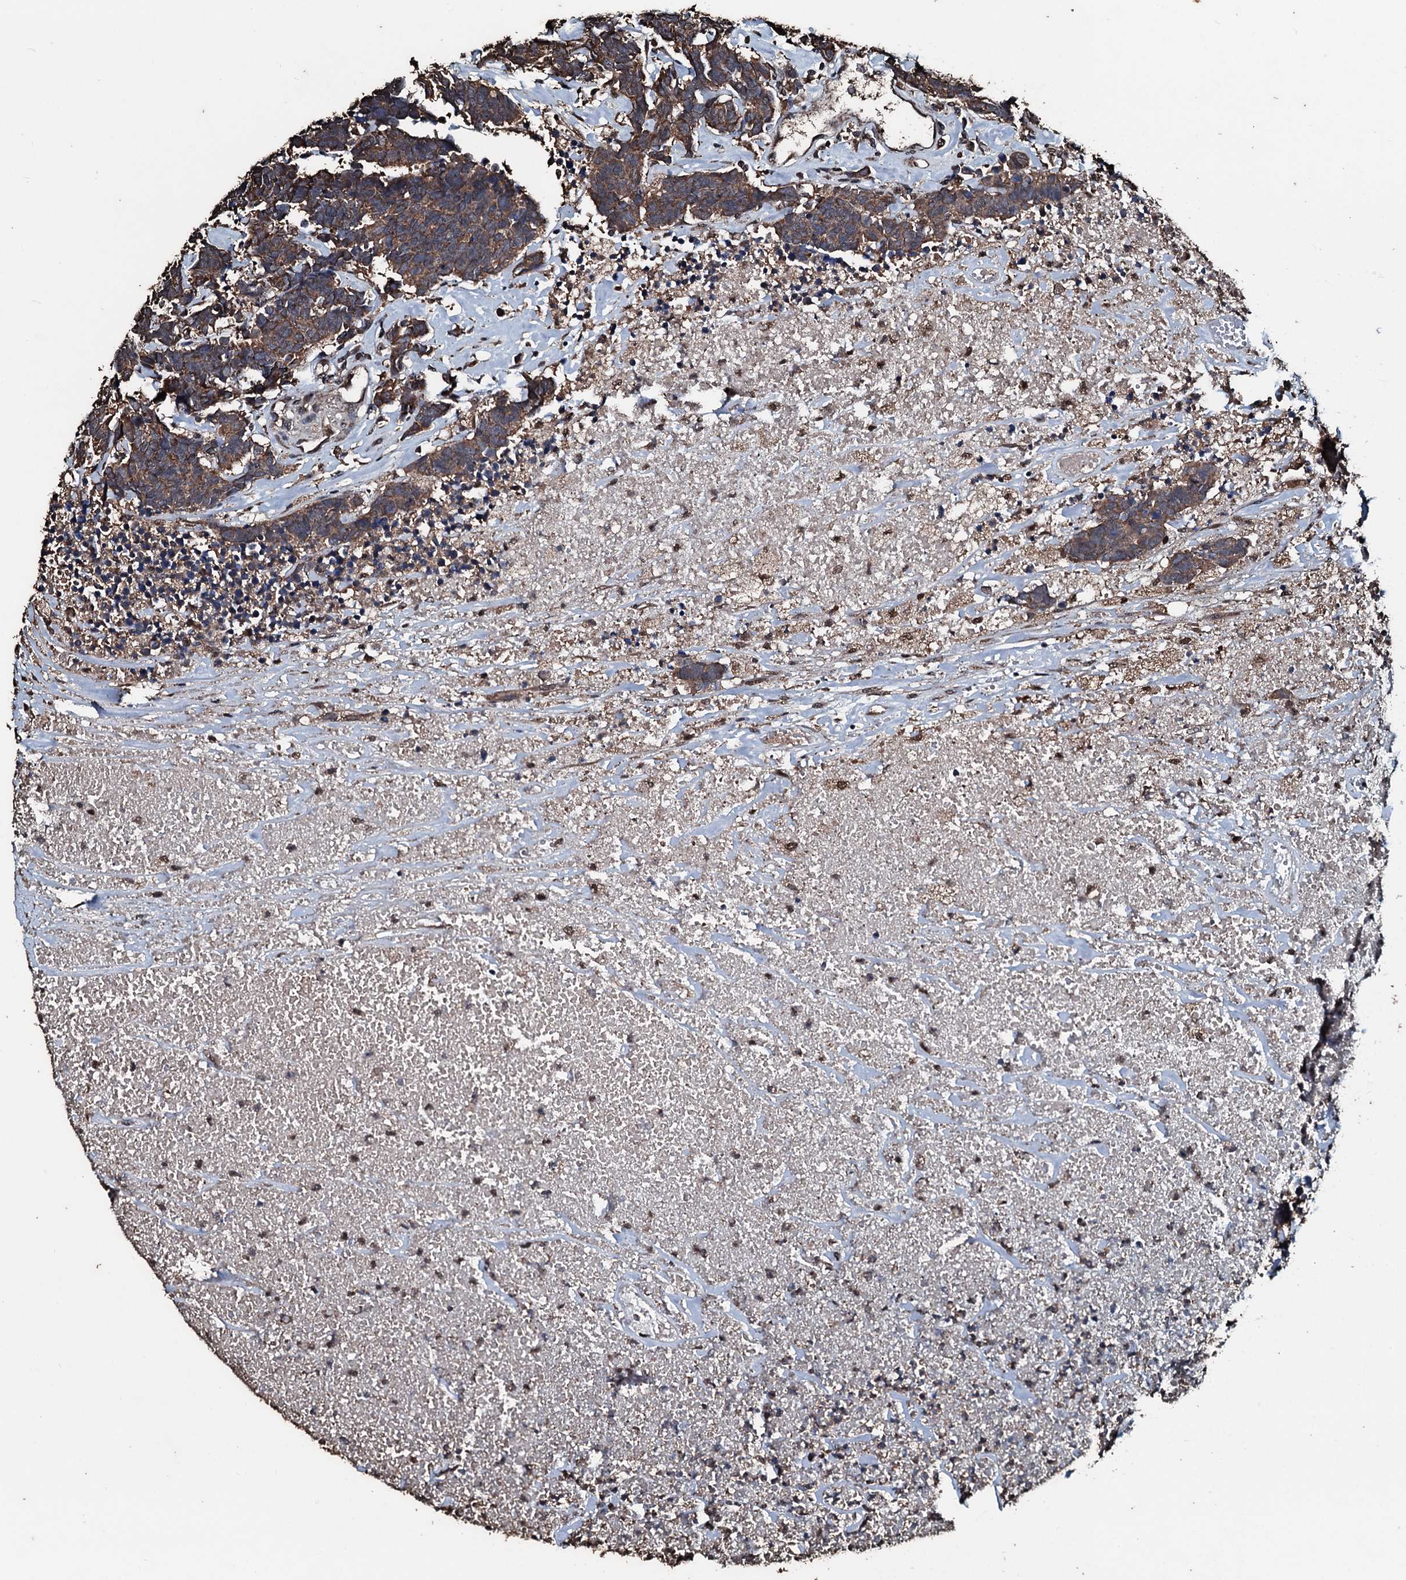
{"staining": {"intensity": "moderate", "quantity": ">75%", "location": "cytoplasmic/membranous"}, "tissue": "carcinoid", "cell_type": "Tumor cells", "image_type": "cancer", "snomed": [{"axis": "morphology", "description": "Carcinoma, NOS"}, {"axis": "morphology", "description": "Carcinoid, malignant, NOS"}, {"axis": "topography", "description": "Urinary bladder"}], "caption": "Immunohistochemical staining of malignant carcinoid exhibits medium levels of moderate cytoplasmic/membranous protein positivity in approximately >75% of tumor cells.", "gene": "FAAP24", "patient": {"sex": "male", "age": 57}}